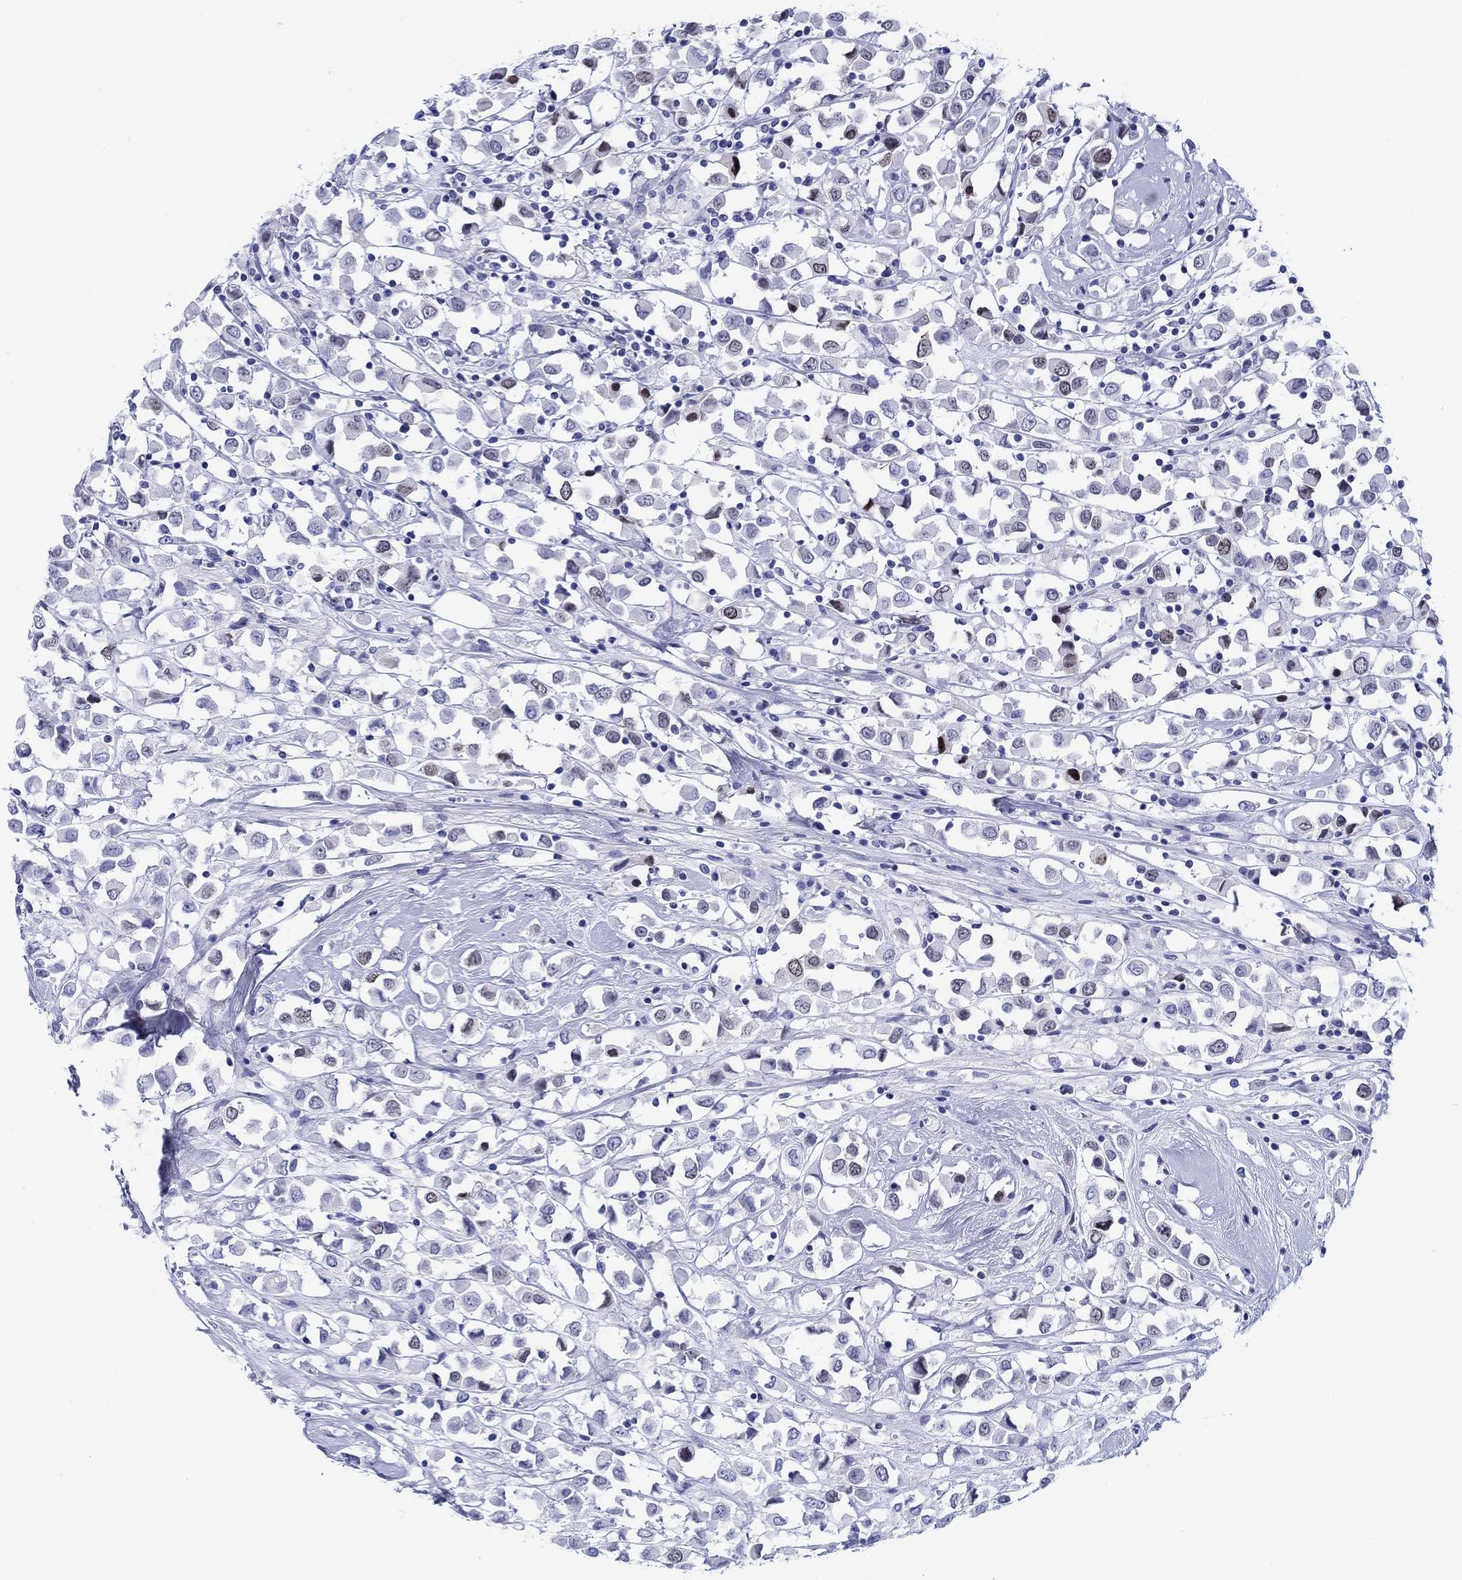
{"staining": {"intensity": "strong", "quantity": "<25%", "location": "nuclear"}, "tissue": "breast cancer", "cell_type": "Tumor cells", "image_type": "cancer", "snomed": [{"axis": "morphology", "description": "Duct carcinoma"}, {"axis": "topography", "description": "Breast"}], "caption": "Strong nuclear expression for a protein is identified in approximately <25% of tumor cells of intraductal carcinoma (breast) using IHC.", "gene": "H1-1", "patient": {"sex": "female", "age": 61}}